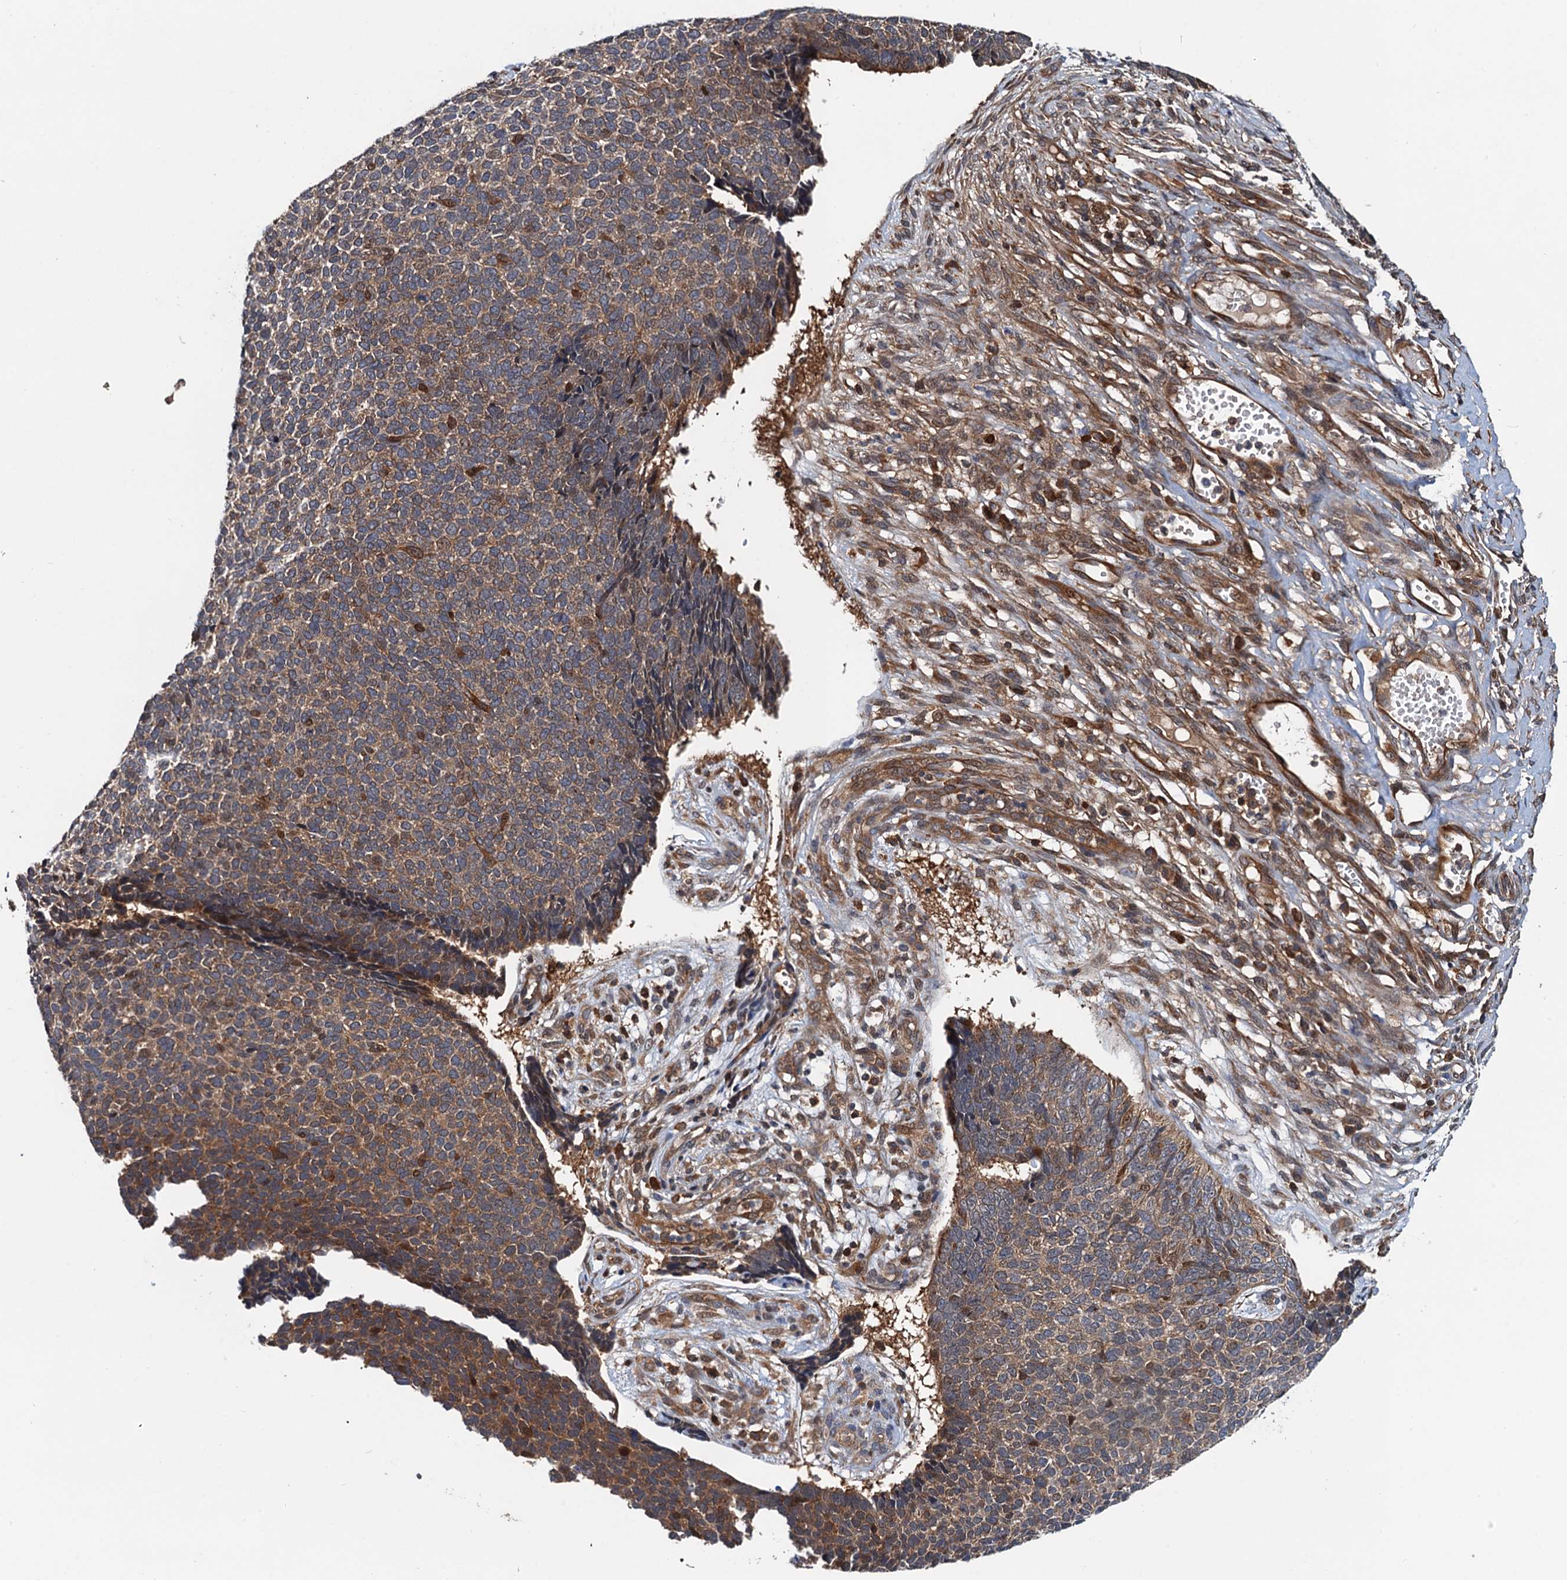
{"staining": {"intensity": "moderate", "quantity": ">75%", "location": "cytoplasmic/membranous"}, "tissue": "skin cancer", "cell_type": "Tumor cells", "image_type": "cancer", "snomed": [{"axis": "morphology", "description": "Basal cell carcinoma"}, {"axis": "topography", "description": "Skin"}], "caption": "A high-resolution image shows IHC staining of basal cell carcinoma (skin), which displays moderate cytoplasmic/membranous expression in approximately >75% of tumor cells.", "gene": "AAGAB", "patient": {"sex": "female", "age": 84}}